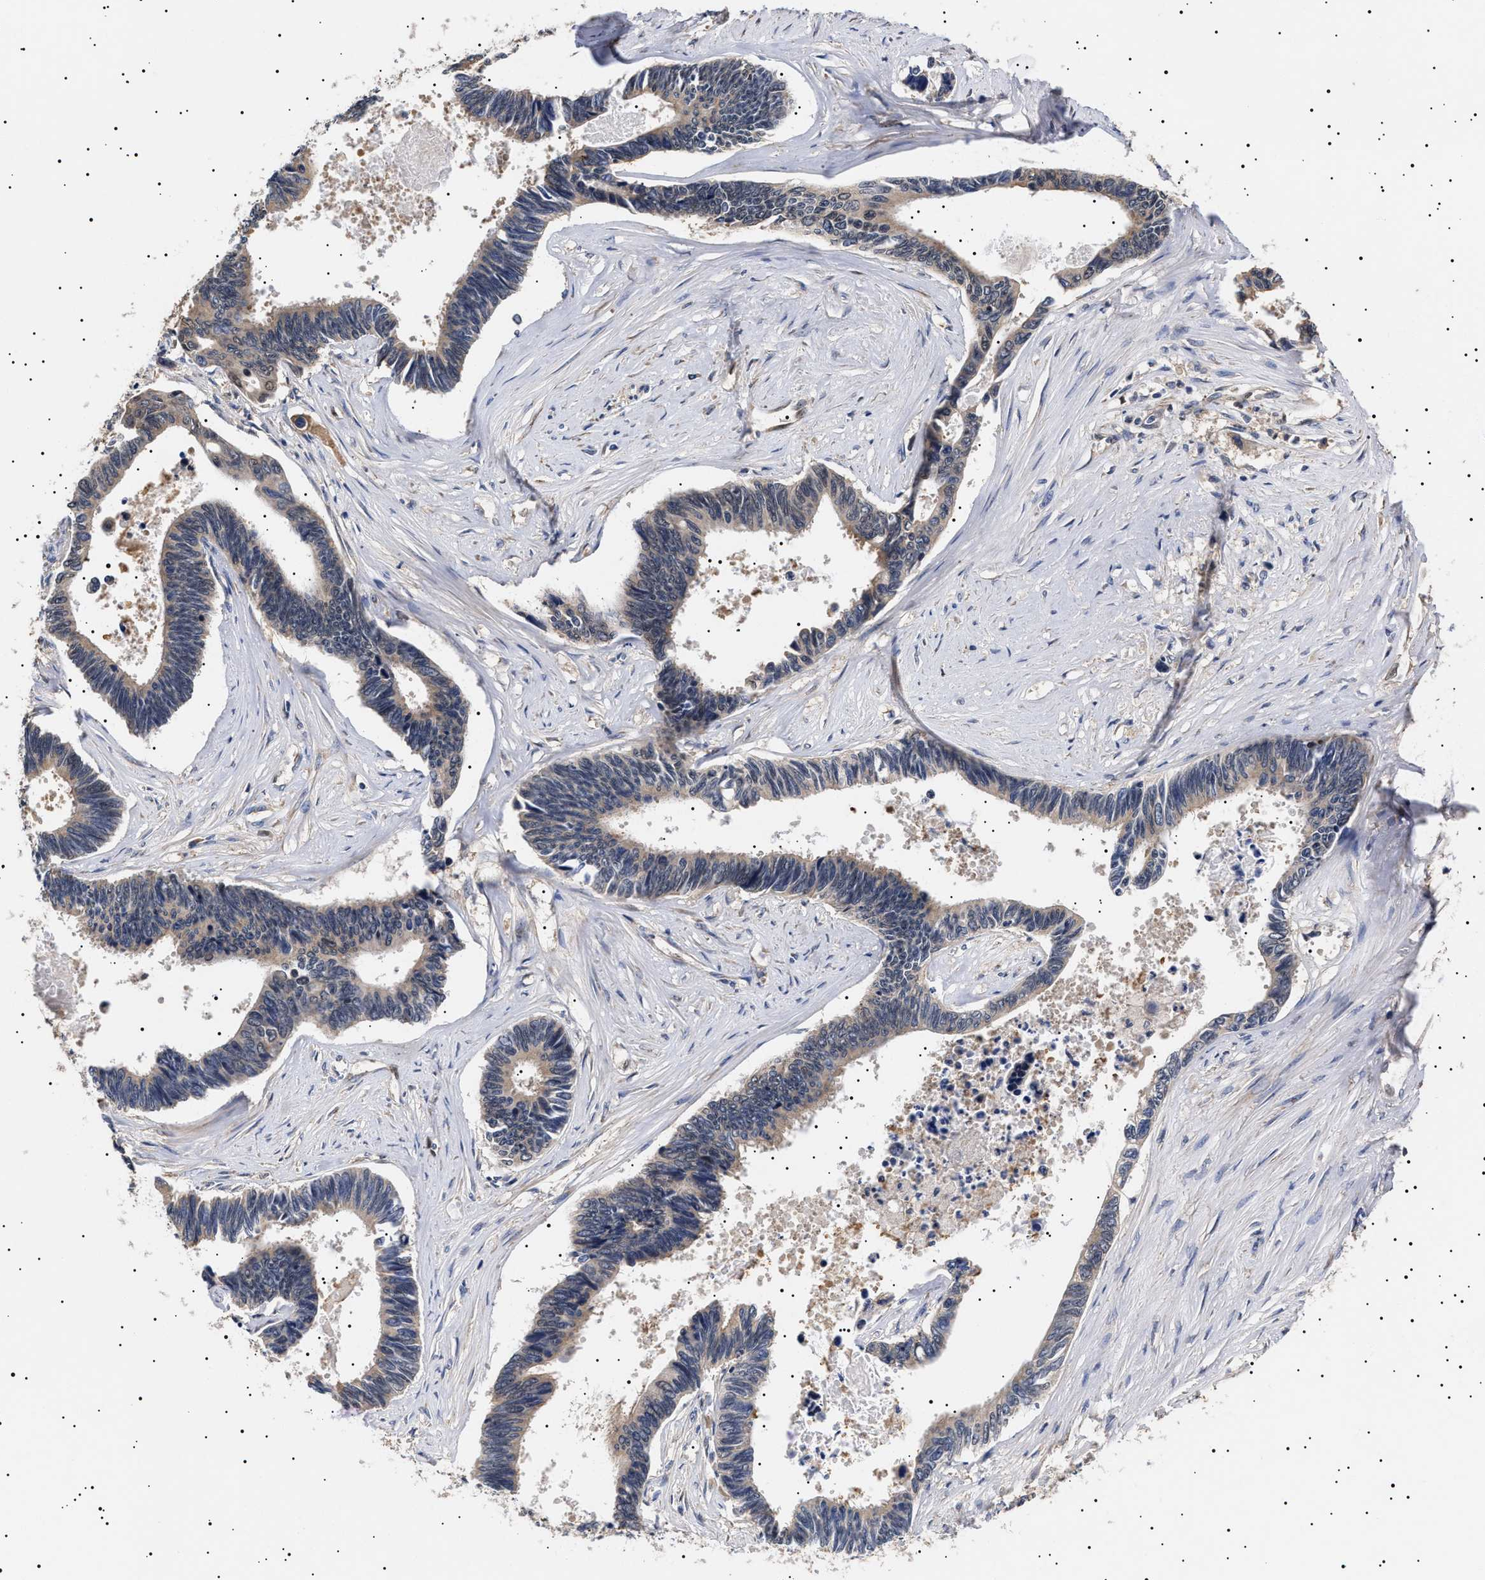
{"staining": {"intensity": "weak", "quantity": "25%-75%", "location": "cytoplasmic/membranous"}, "tissue": "pancreatic cancer", "cell_type": "Tumor cells", "image_type": "cancer", "snomed": [{"axis": "morphology", "description": "Adenocarcinoma, NOS"}, {"axis": "topography", "description": "Pancreas"}], "caption": "An IHC micrograph of tumor tissue is shown. Protein staining in brown shows weak cytoplasmic/membranous positivity in adenocarcinoma (pancreatic) within tumor cells. The staining was performed using DAB, with brown indicating positive protein expression. Nuclei are stained blue with hematoxylin.", "gene": "KRBA1", "patient": {"sex": "female", "age": 70}}